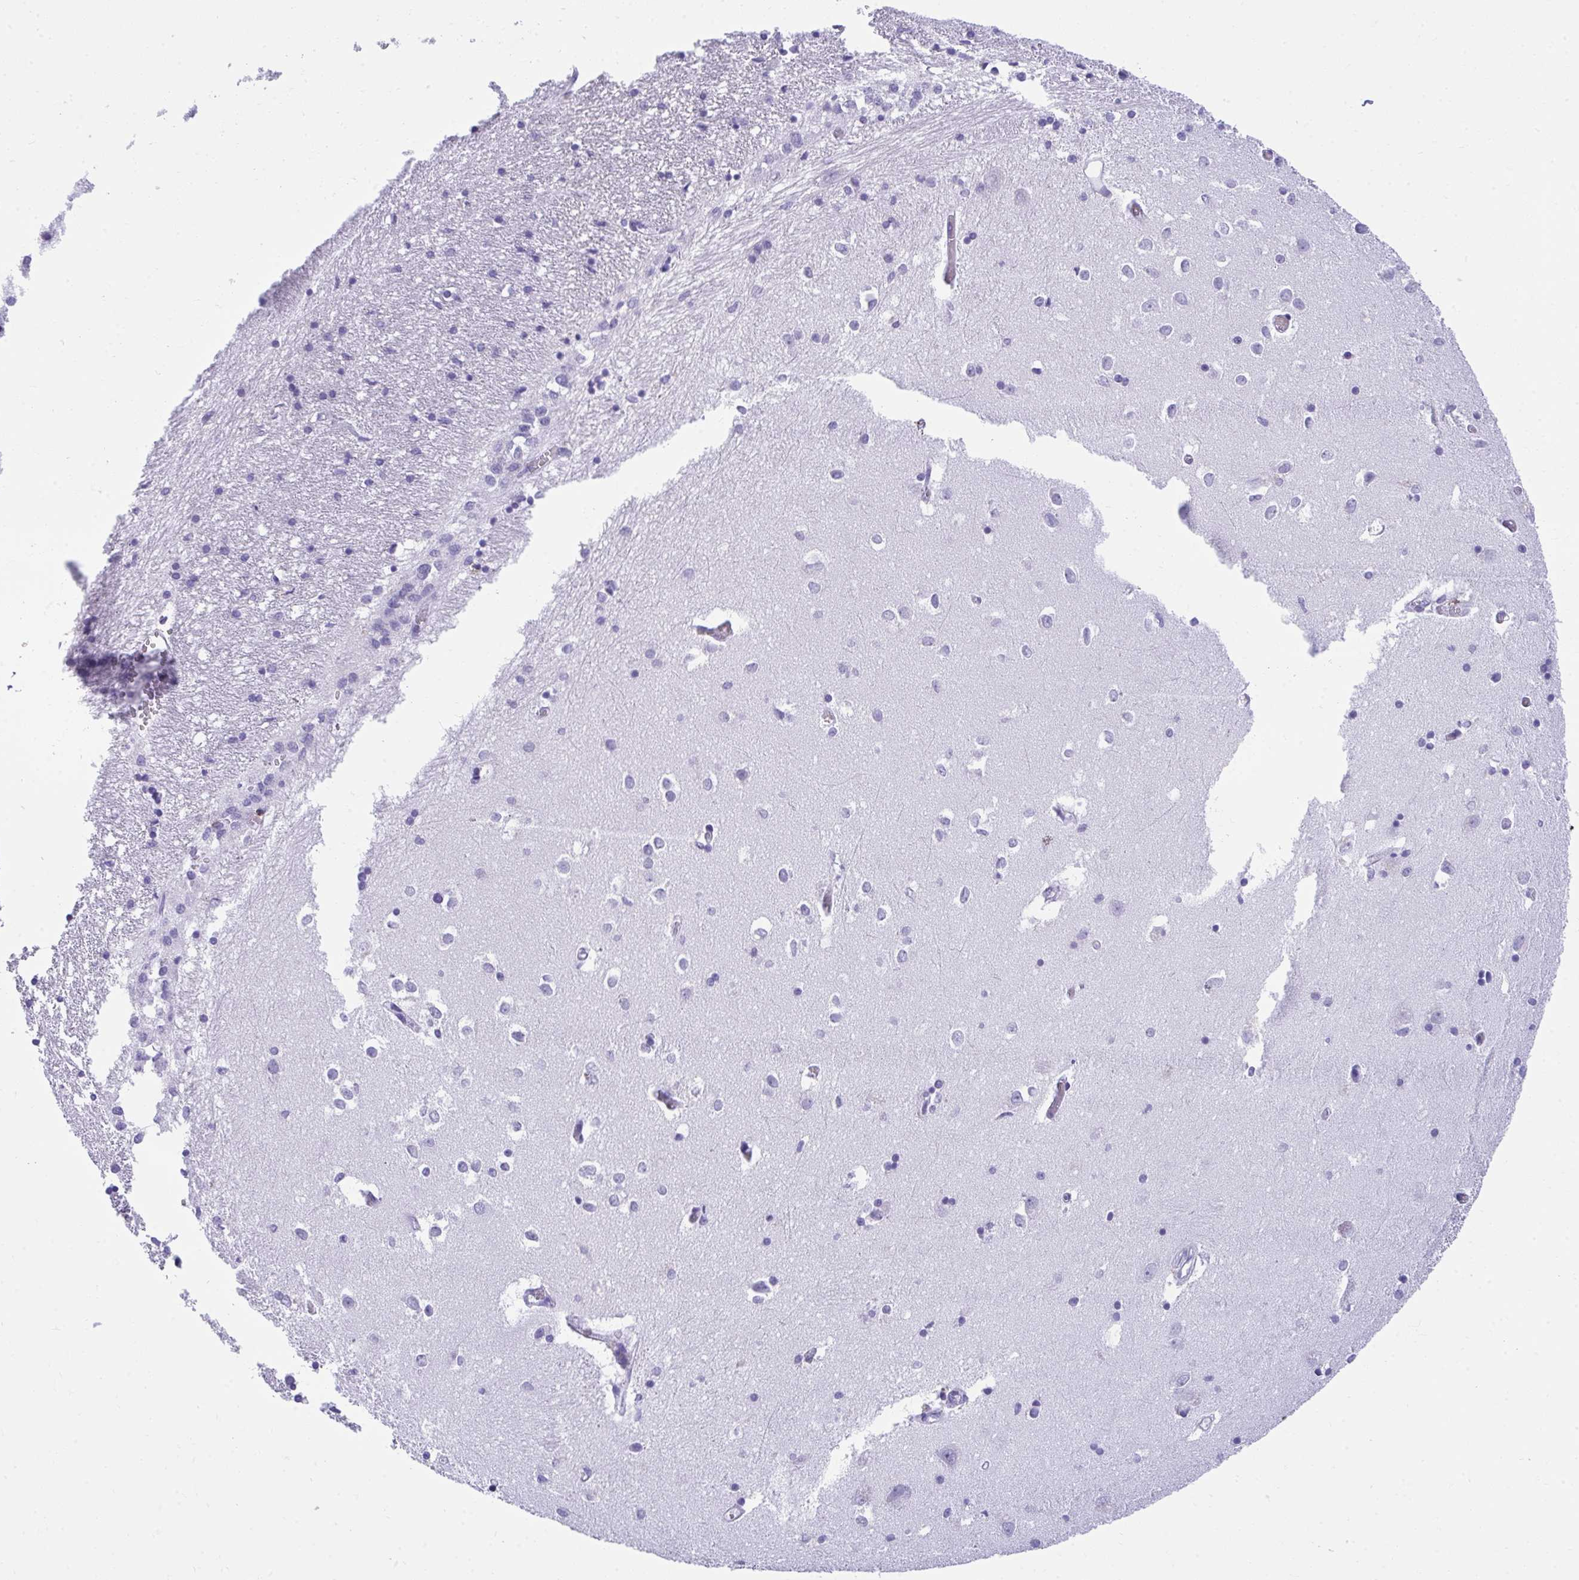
{"staining": {"intensity": "negative", "quantity": "none", "location": "none"}, "tissue": "caudate", "cell_type": "Glial cells", "image_type": "normal", "snomed": [{"axis": "morphology", "description": "Normal tissue, NOS"}, {"axis": "topography", "description": "Lateral ventricle wall"}, {"axis": "topography", "description": "Hippocampus"}], "caption": "Caudate stained for a protein using immunohistochemistry (IHC) displays no positivity glial cells.", "gene": "SPN", "patient": {"sex": "female", "age": 63}}